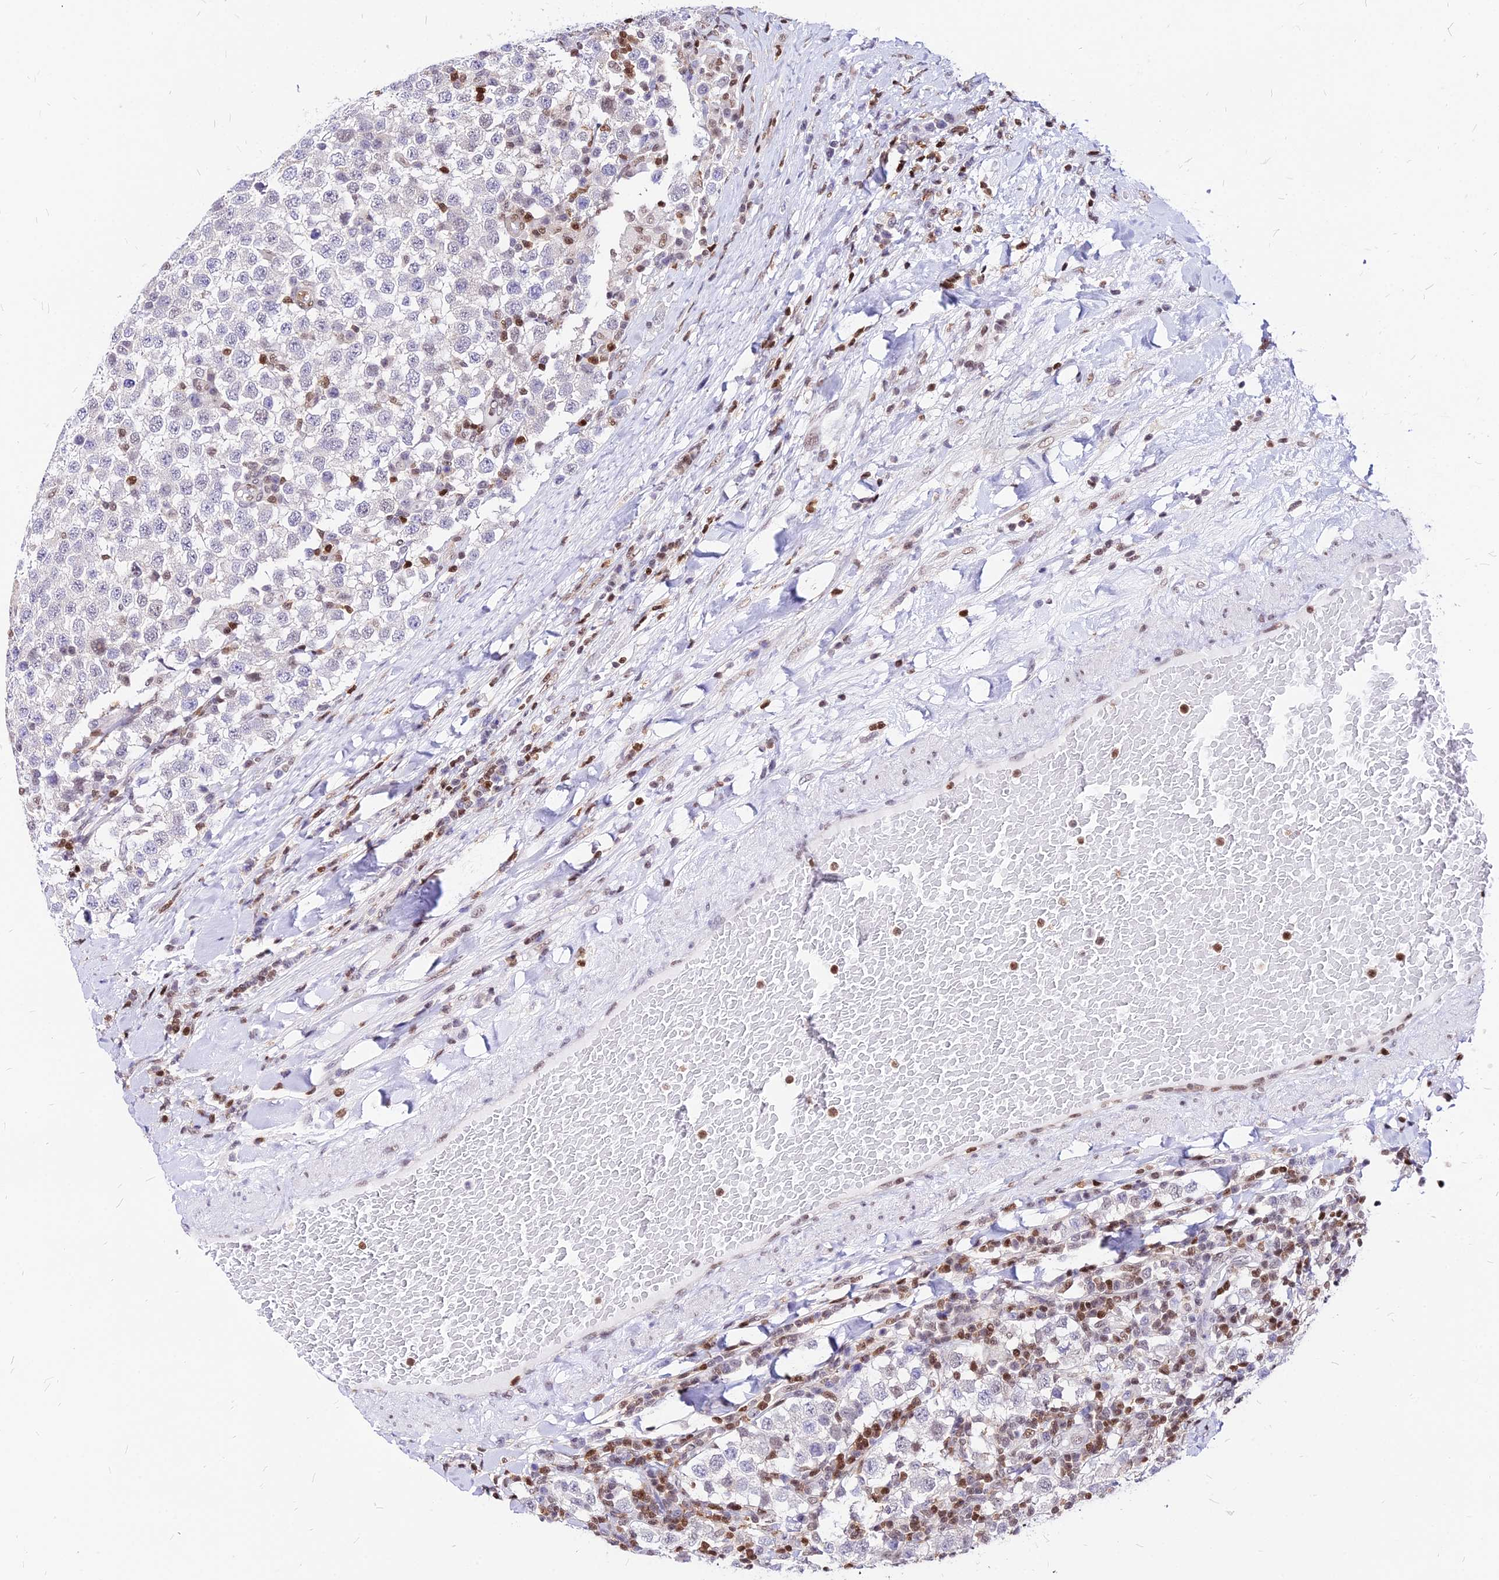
{"staining": {"intensity": "negative", "quantity": "none", "location": "none"}, "tissue": "testis cancer", "cell_type": "Tumor cells", "image_type": "cancer", "snomed": [{"axis": "morphology", "description": "Seminoma, NOS"}, {"axis": "topography", "description": "Testis"}], "caption": "The photomicrograph exhibits no staining of tumor cells in testis cancer.", "gene": "PAXX", "patient": {"sex": "male", "age": 34}}